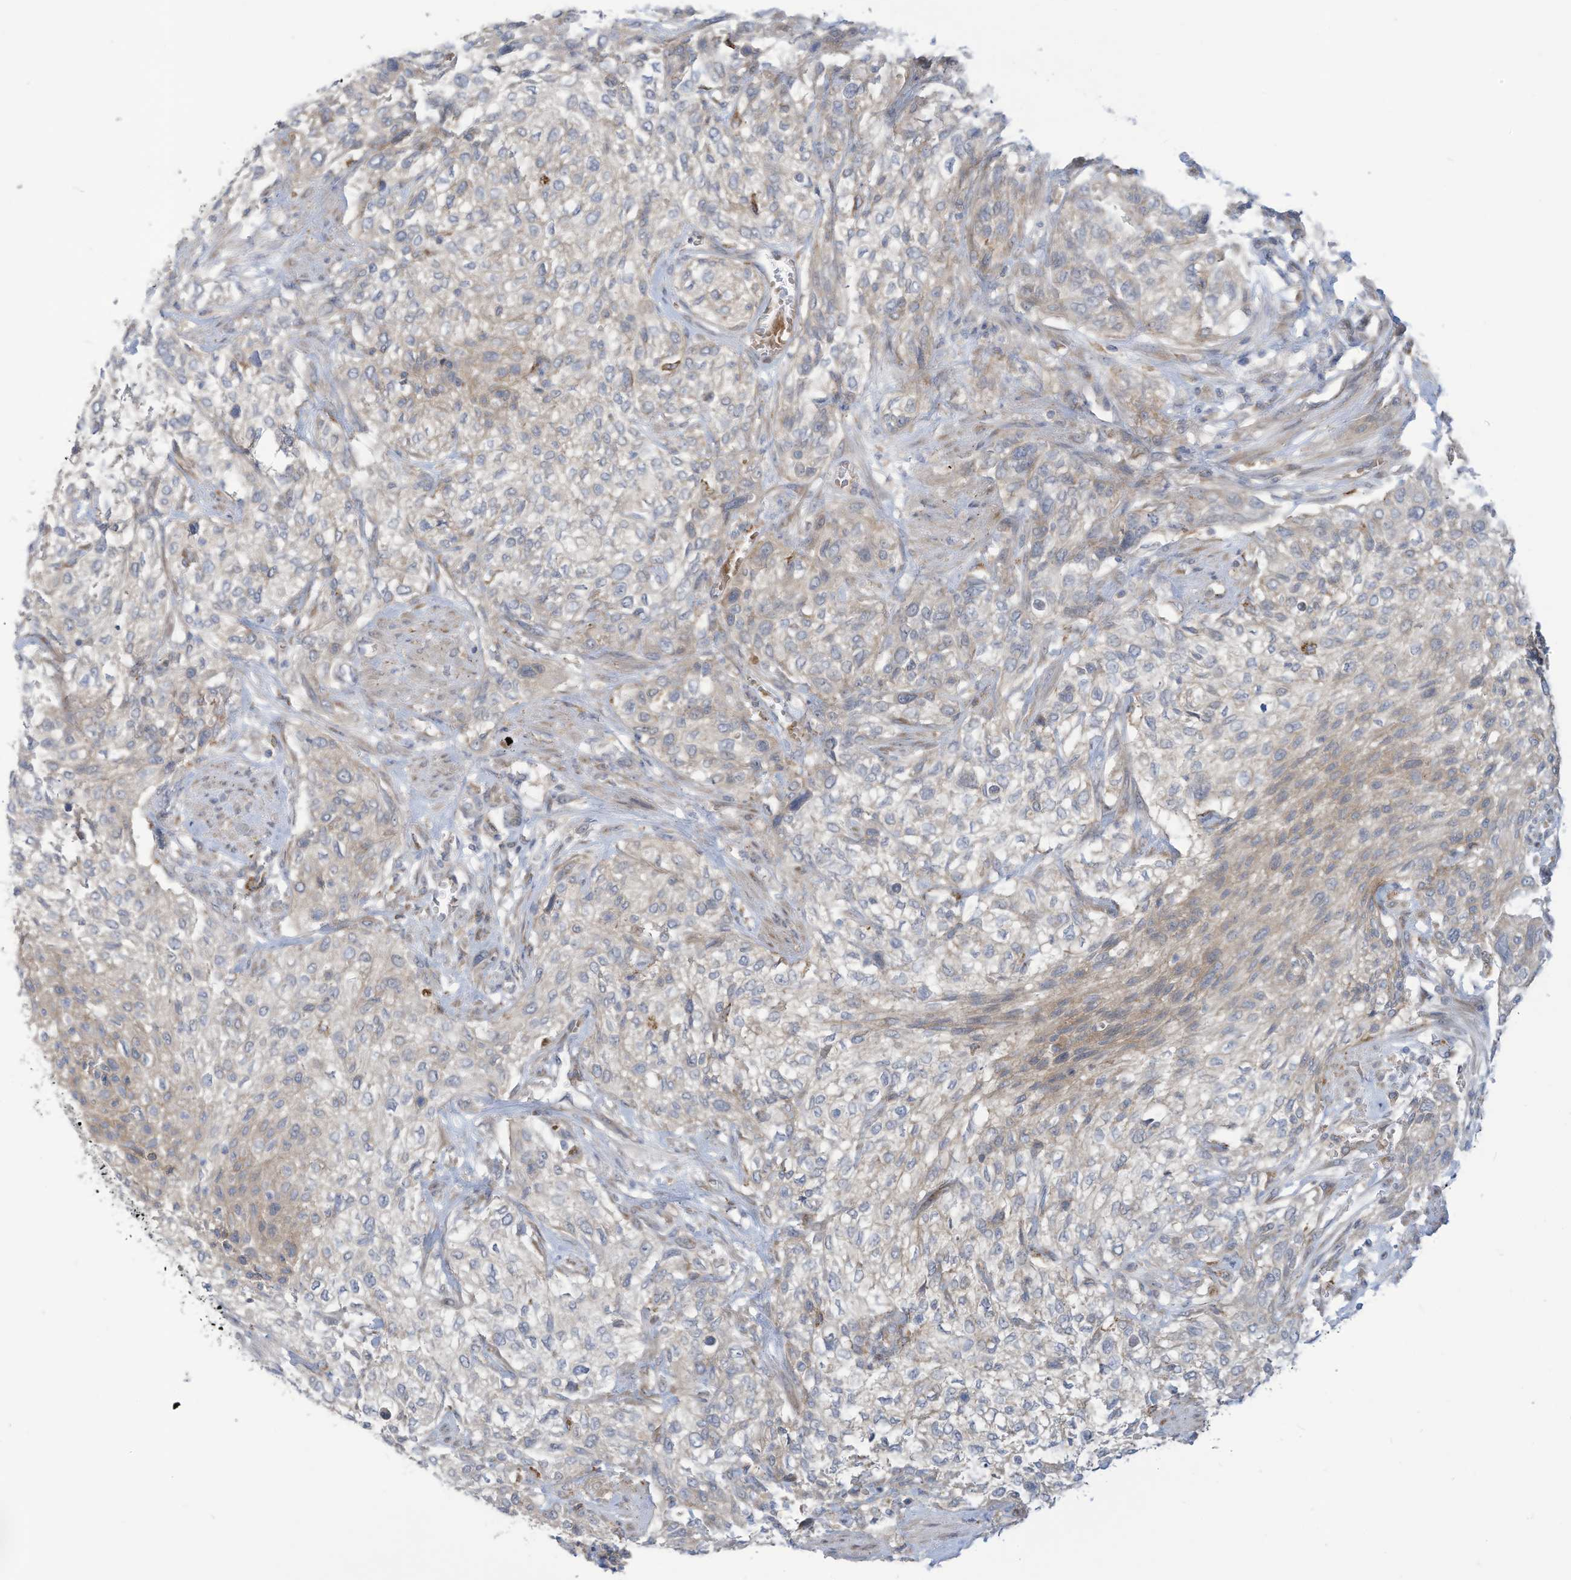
{"staining": {"intensity": "negative", "quantity": "none", "location": "none"}, "tissue": "urothelial cancer", "cell_type": "Tumor cells", "image_type": "cancer", "snomed": [{"axis": "morphology", "description": "Urothelial carcinoma, High grade"}, {"axis": "topography", "description": "Urinary bladder"}], "caption": "This is an immunohistochemistry histopathology image of urothelial cancer. There is no staining in tumor cells.", "gene": "ADAT2", "patient": {"sex": "male", "age": 35}}